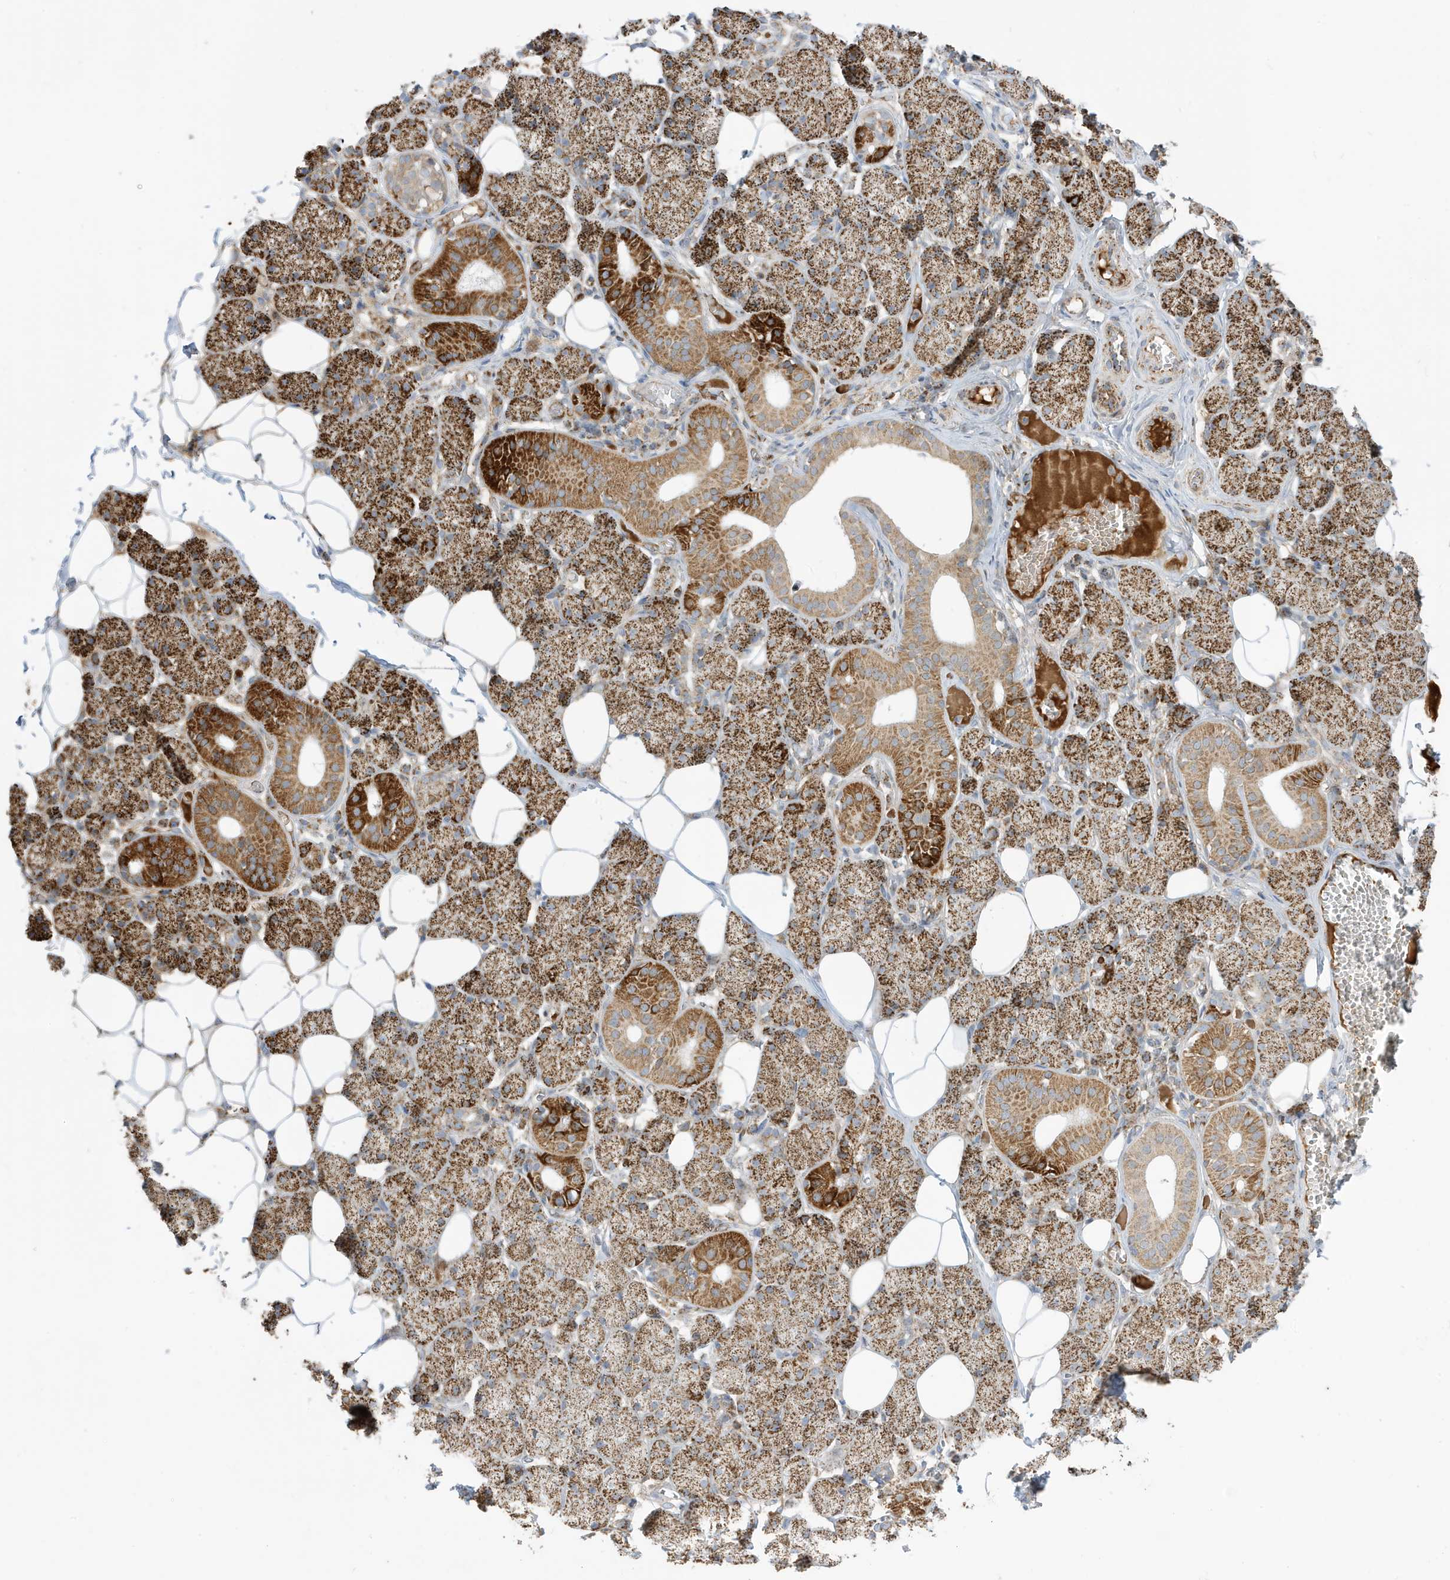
{"staining": {"intensity": "moderate", "quantity": ">75%", "location": "cytoplasmic/membranous"}, "tissue": "salivary gland", "cell_type": "Glandular cells", "image_type": "normal", "snomed": [{"axis": "morphology", "description": "Normal tissue, NOS"}, {"axis": "topography", "description": "Salivary gland"}], "caption": "Protein staining by IHC demonstrates moderate cytoplasmic/membranous staining in about >75% of glandular cells in unremarkable salivary gland. The protein of interest is stained brown, and the nuclei are stained in blue (DAB IHC with brightfield microscopy, high magnification).", "gene": "IFT57", "patient": {"sex": "female", "age": 33}}